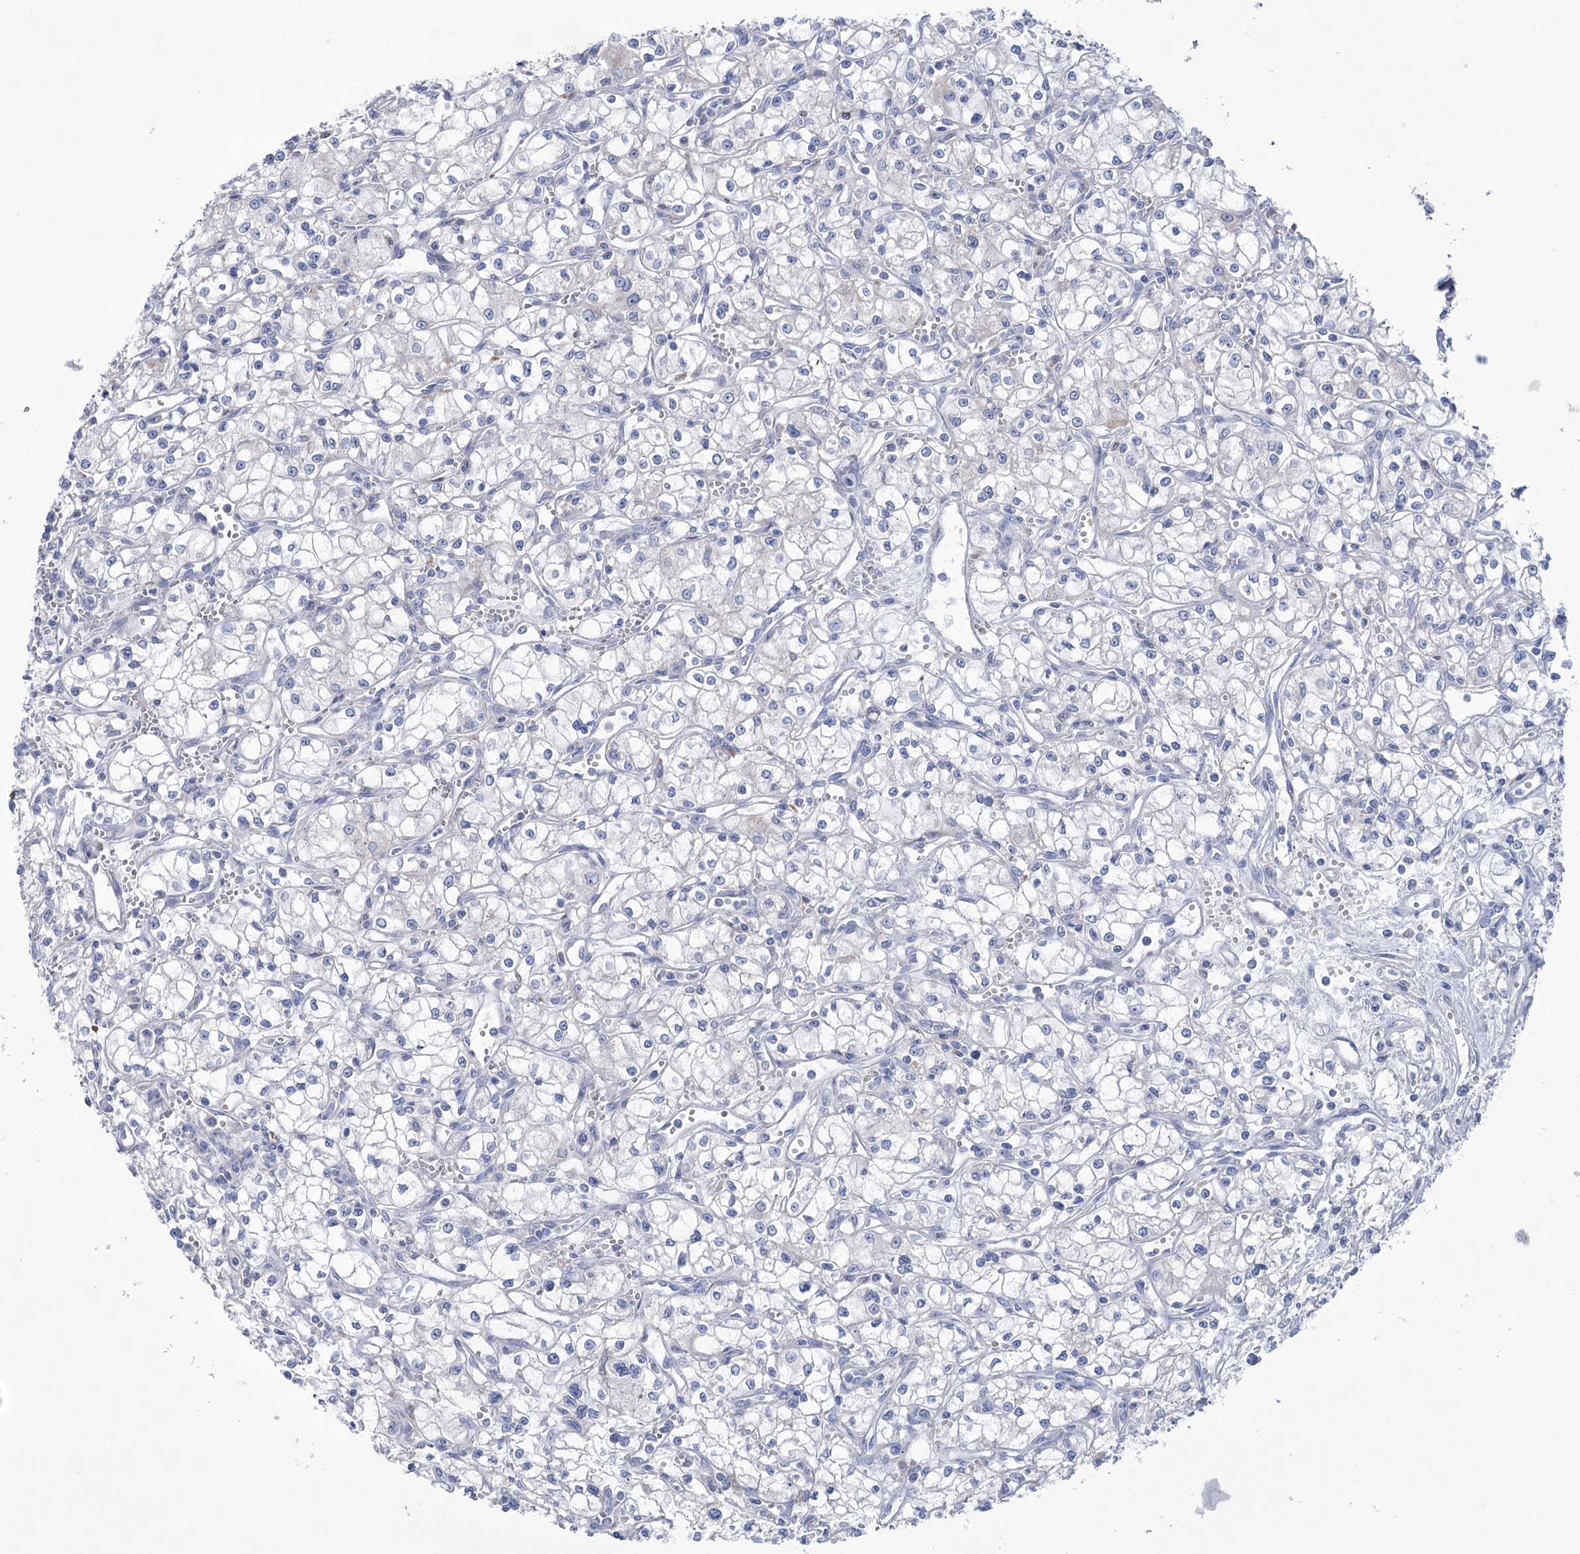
{"staining": {"intensity": "negative", "quantity": "none", "location": "none"}, "tissue": "renal cancer", "cell_type": "Tumor cells", "image_type": "cancer", "snomed": [{"axis": "morphology", "description": "Adenocarcinoma, NOS"}, {"axis": "topography", "description": "Kidney"}], "caption": "The histopathology image demonstrates no staining of tumor cells in renal adenocarcinoma.", "gene": "MTCH2", "patient": {"sex": "male", "age": 59}}